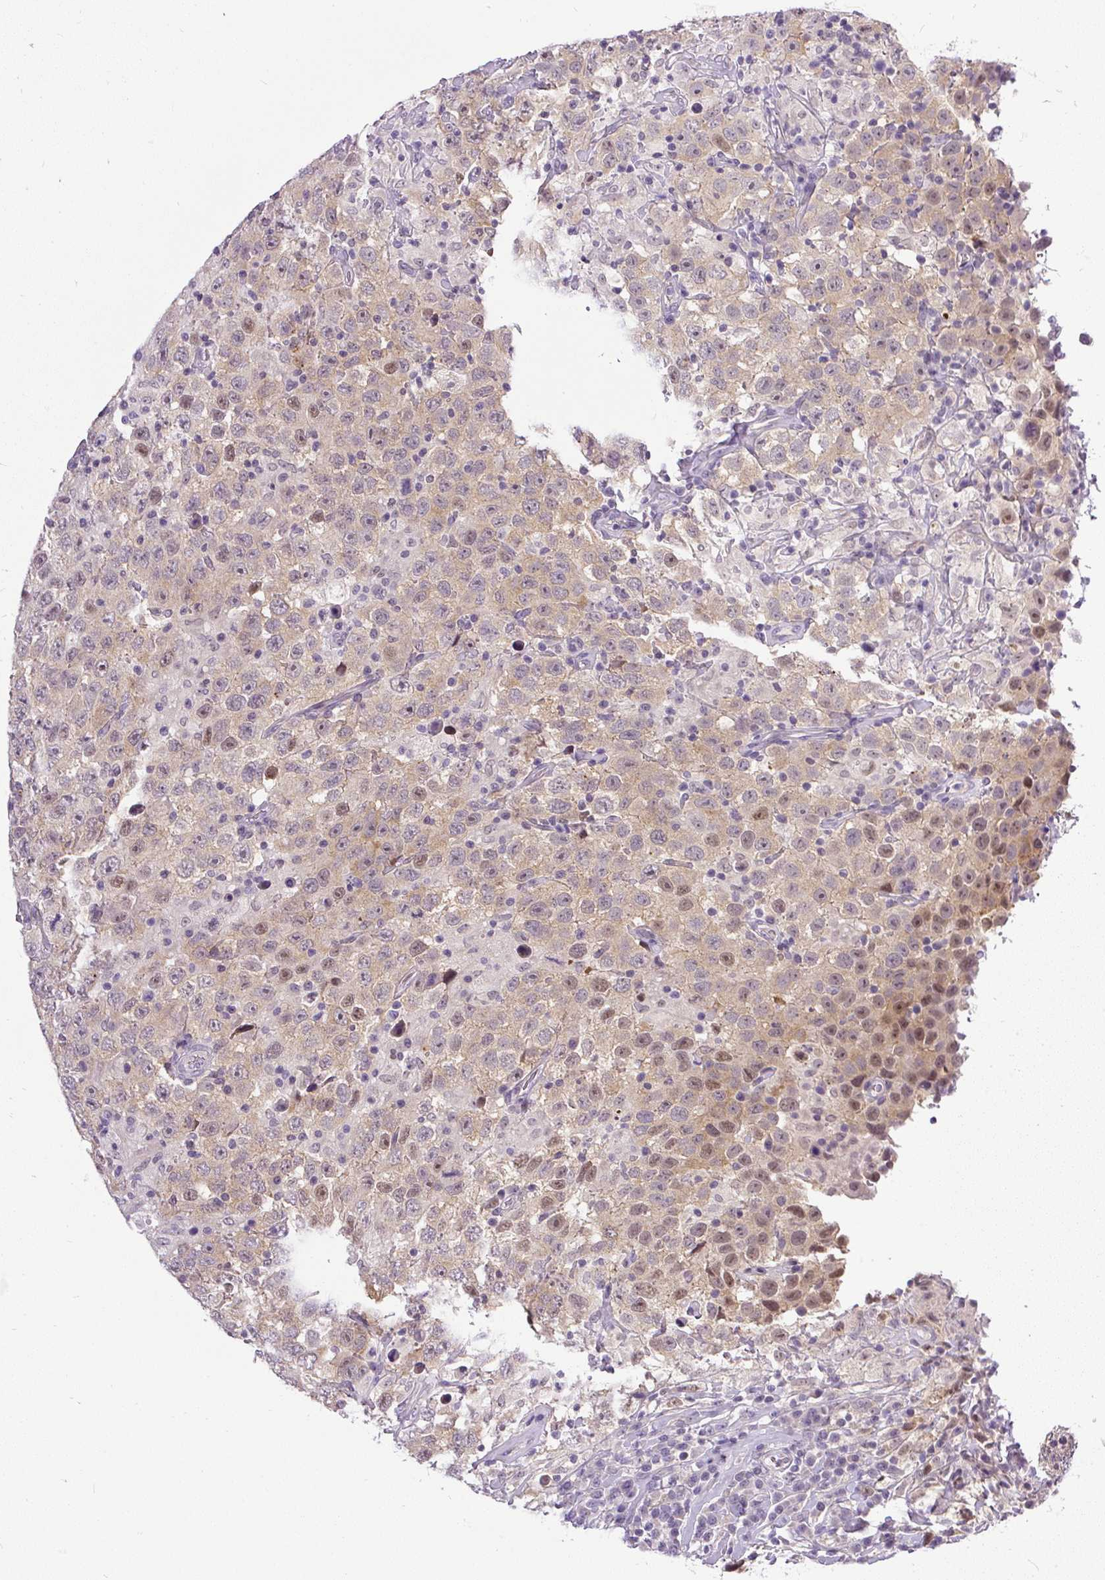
{"staining": {"intensity": "moderate", "quantity": "<25%", "location": "cytoplasmic/membranous,nuclear"}, "tissue": "testis cancer", "cell_type": "Tumor cells", "image_type": "cancer", "snomed": [{"axis": "morphology", "description": "Seminoma, NOS"}, {"axis": "topography", "description": "Testis"}], "caption": "Seminoma (testis) tissue shows moderate cytoplasmic/membranous and nuclear positivity in approximately <25% of tumor cells, visualized by immunohistochemistry.", "gene": "FAM117B", "patient": {"sex": "male", "age": 41}}